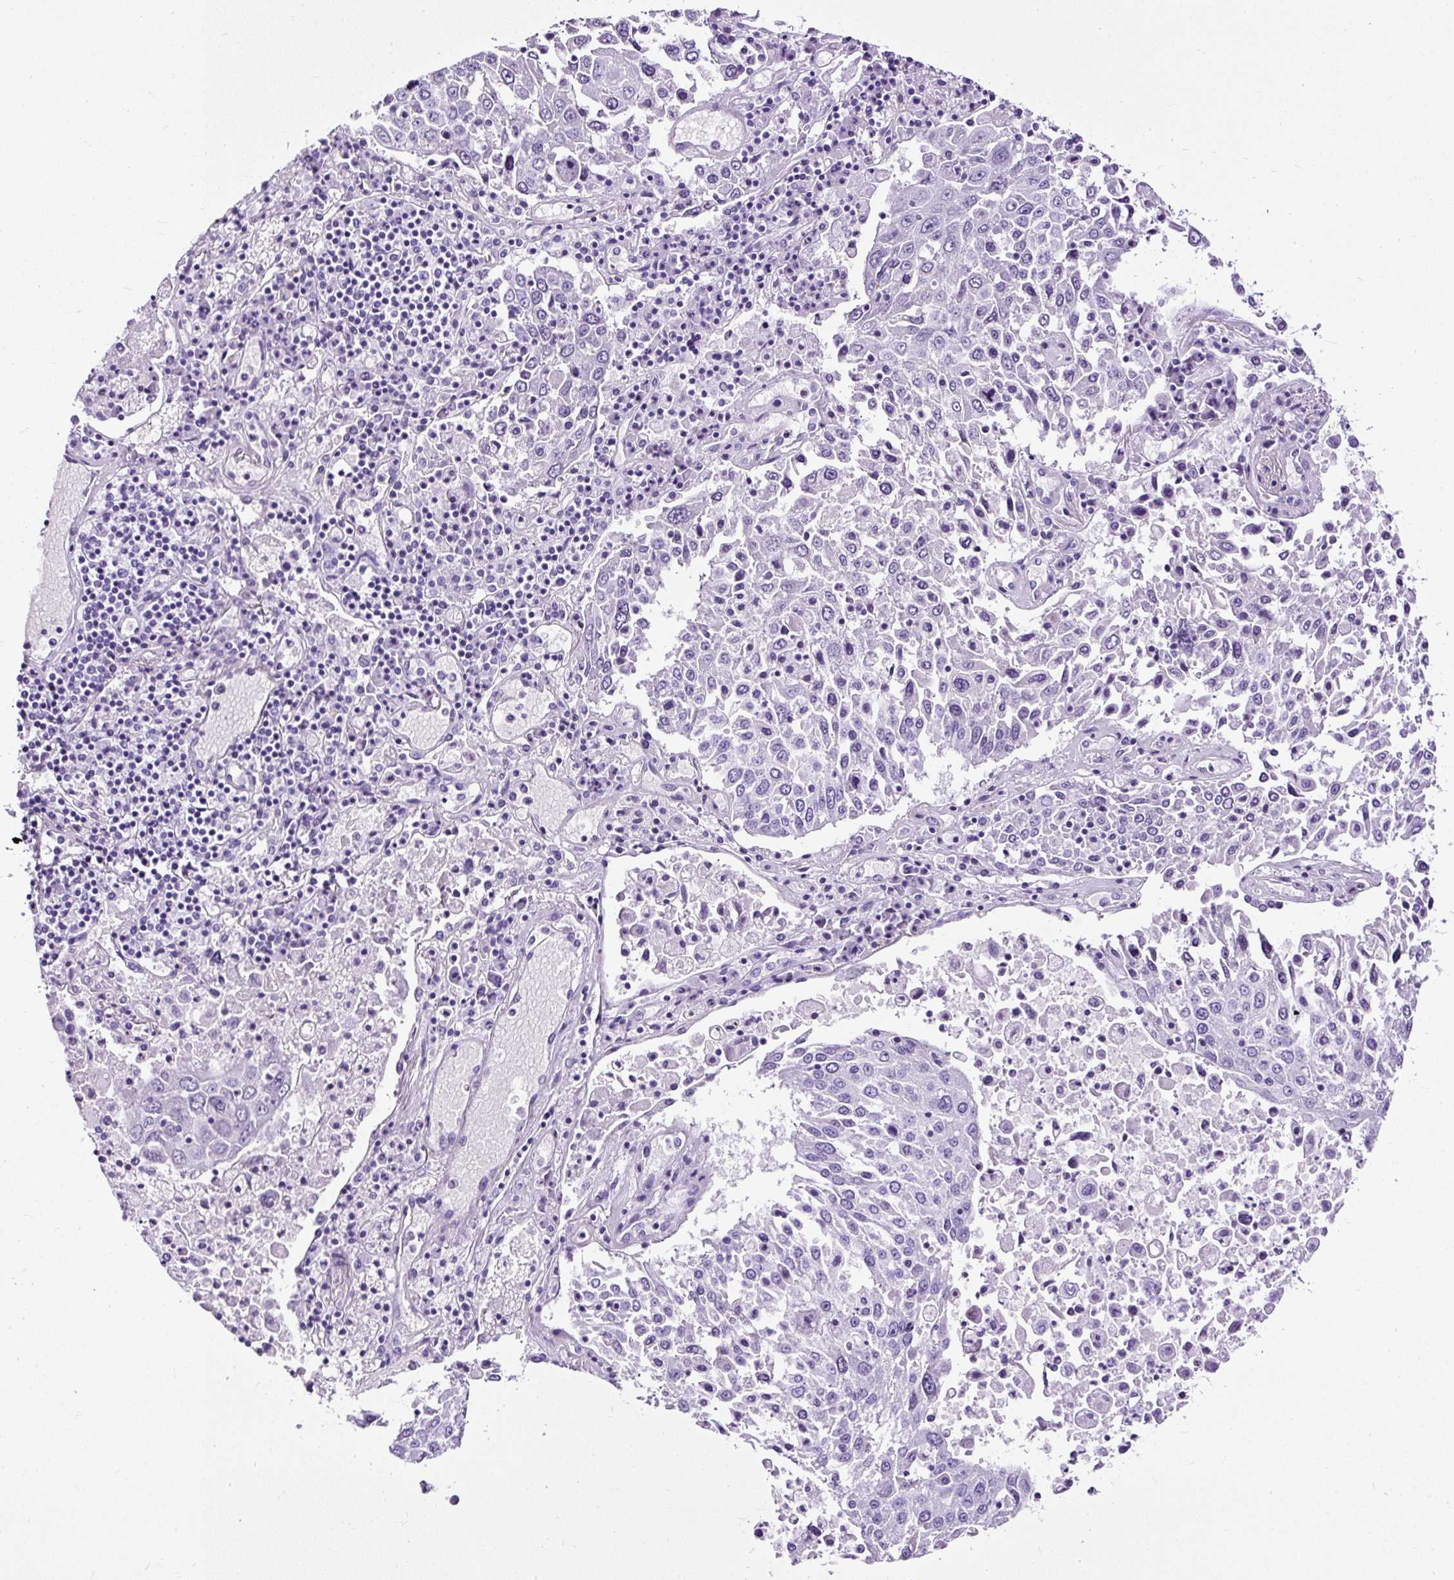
{"staining": {"intensity": "negative", "quantity": "none", "location": "none"}, "tissue": "lung cancer", "cell_type": "Tumor cells", "image_type": "cancer", "snomed": [{"axis": "morphology", "description": "Squamous cell carcinoma, NOS"}, {"axis": "topography", "description": "Lung"}], "caption": "The IHC histopathology image has no significant staining in tumor cells of lung cancer (squamous cell carcinoma) tissue. (Stains: DAB IHC with hematoxylin counter stain, Microscopy: brightfield microscopy at high magnification).", "gene": "NTS", "patient": {"sex": "male", "age": 65}}